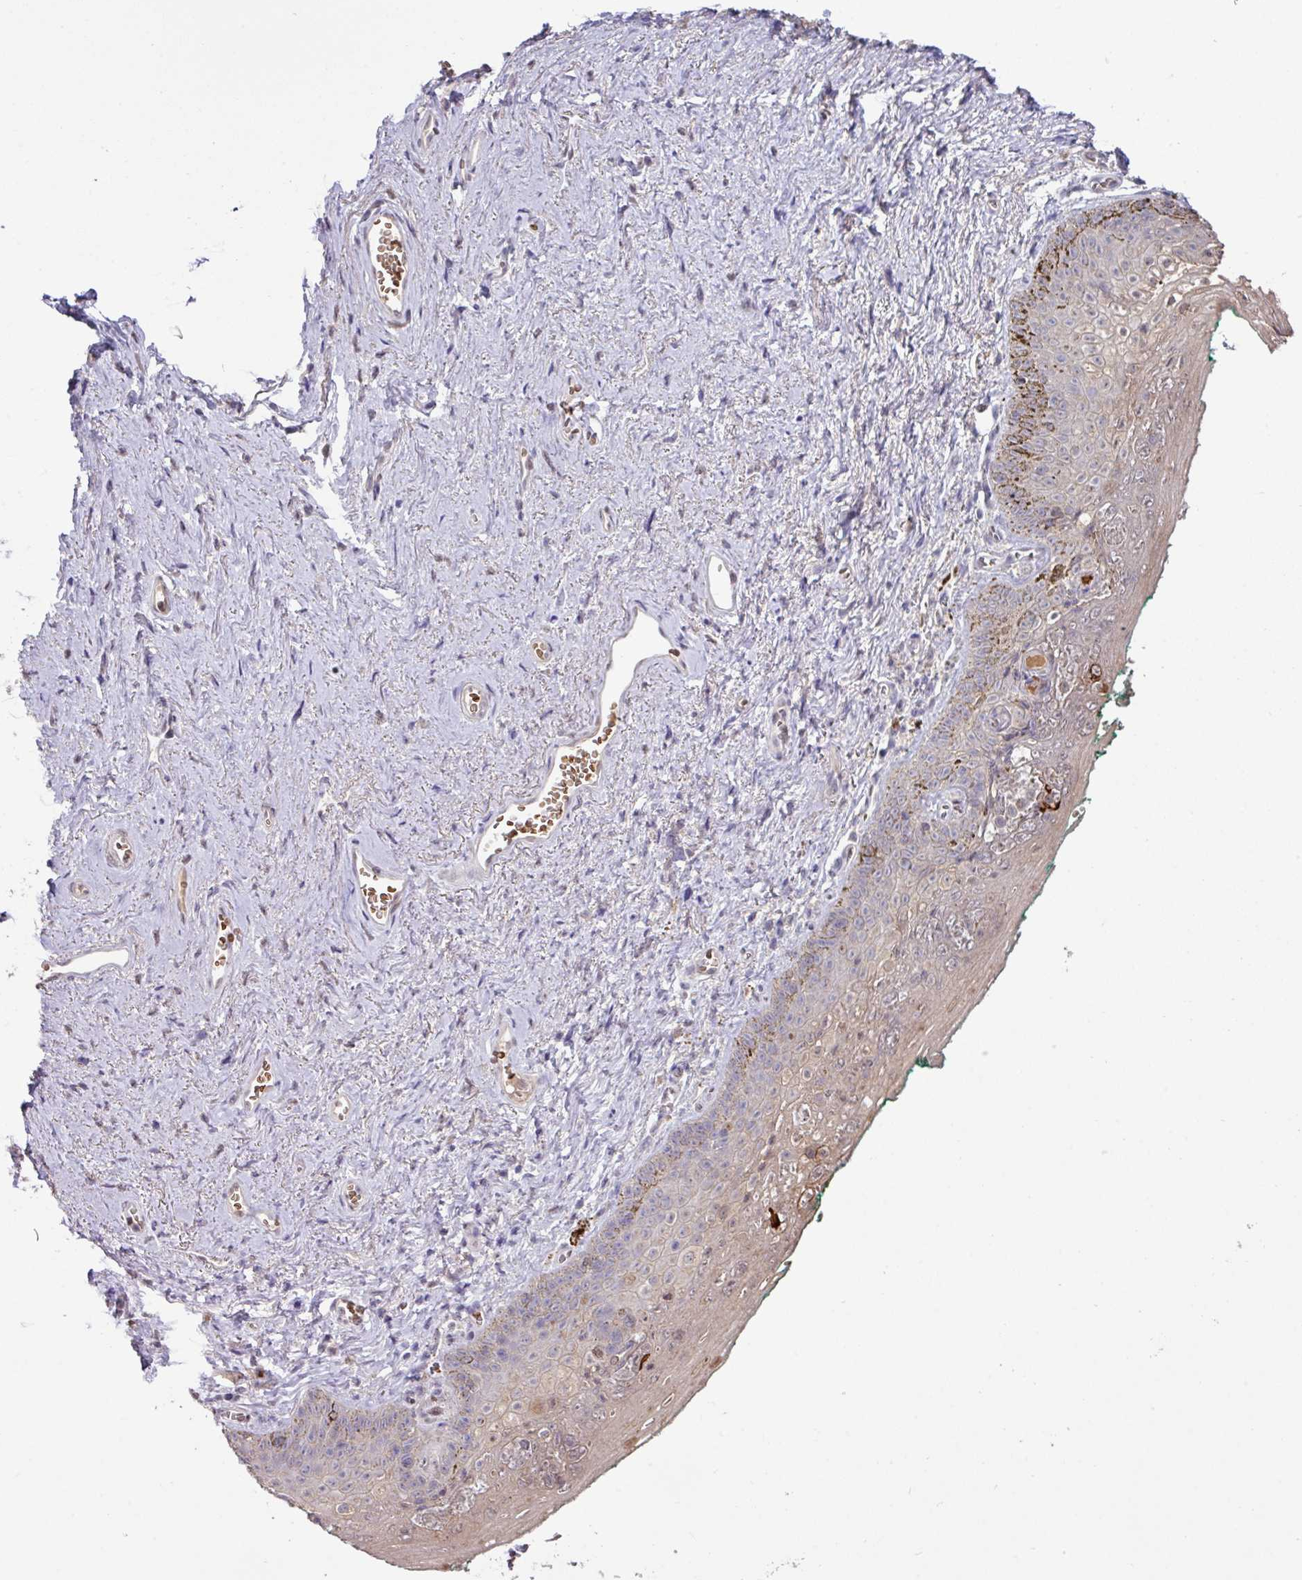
{"staining": {"intensity": "weak", "quantity": "<25%", "location": "nuclear"}, "tissue": "vagina", "cell_type": "Squamous epithelial cells", "image_type": "normal", "snomed": [{"axis": "morphology", "description": "Normal tissue, NOS"}, {"axis": "topography", "description": "Vulva"}, {"axis": "topography", "description": "Vagina"}, {"axis": "topography", "description": "Peripheral nerve tissue"}], "caption": "Immunohistochemical staining of unremarkable human vagina displays no significant positivity in squamous epithelial cells.", "gene": "SLC5A10", "patient": {"sex": "female", "age": 66}}